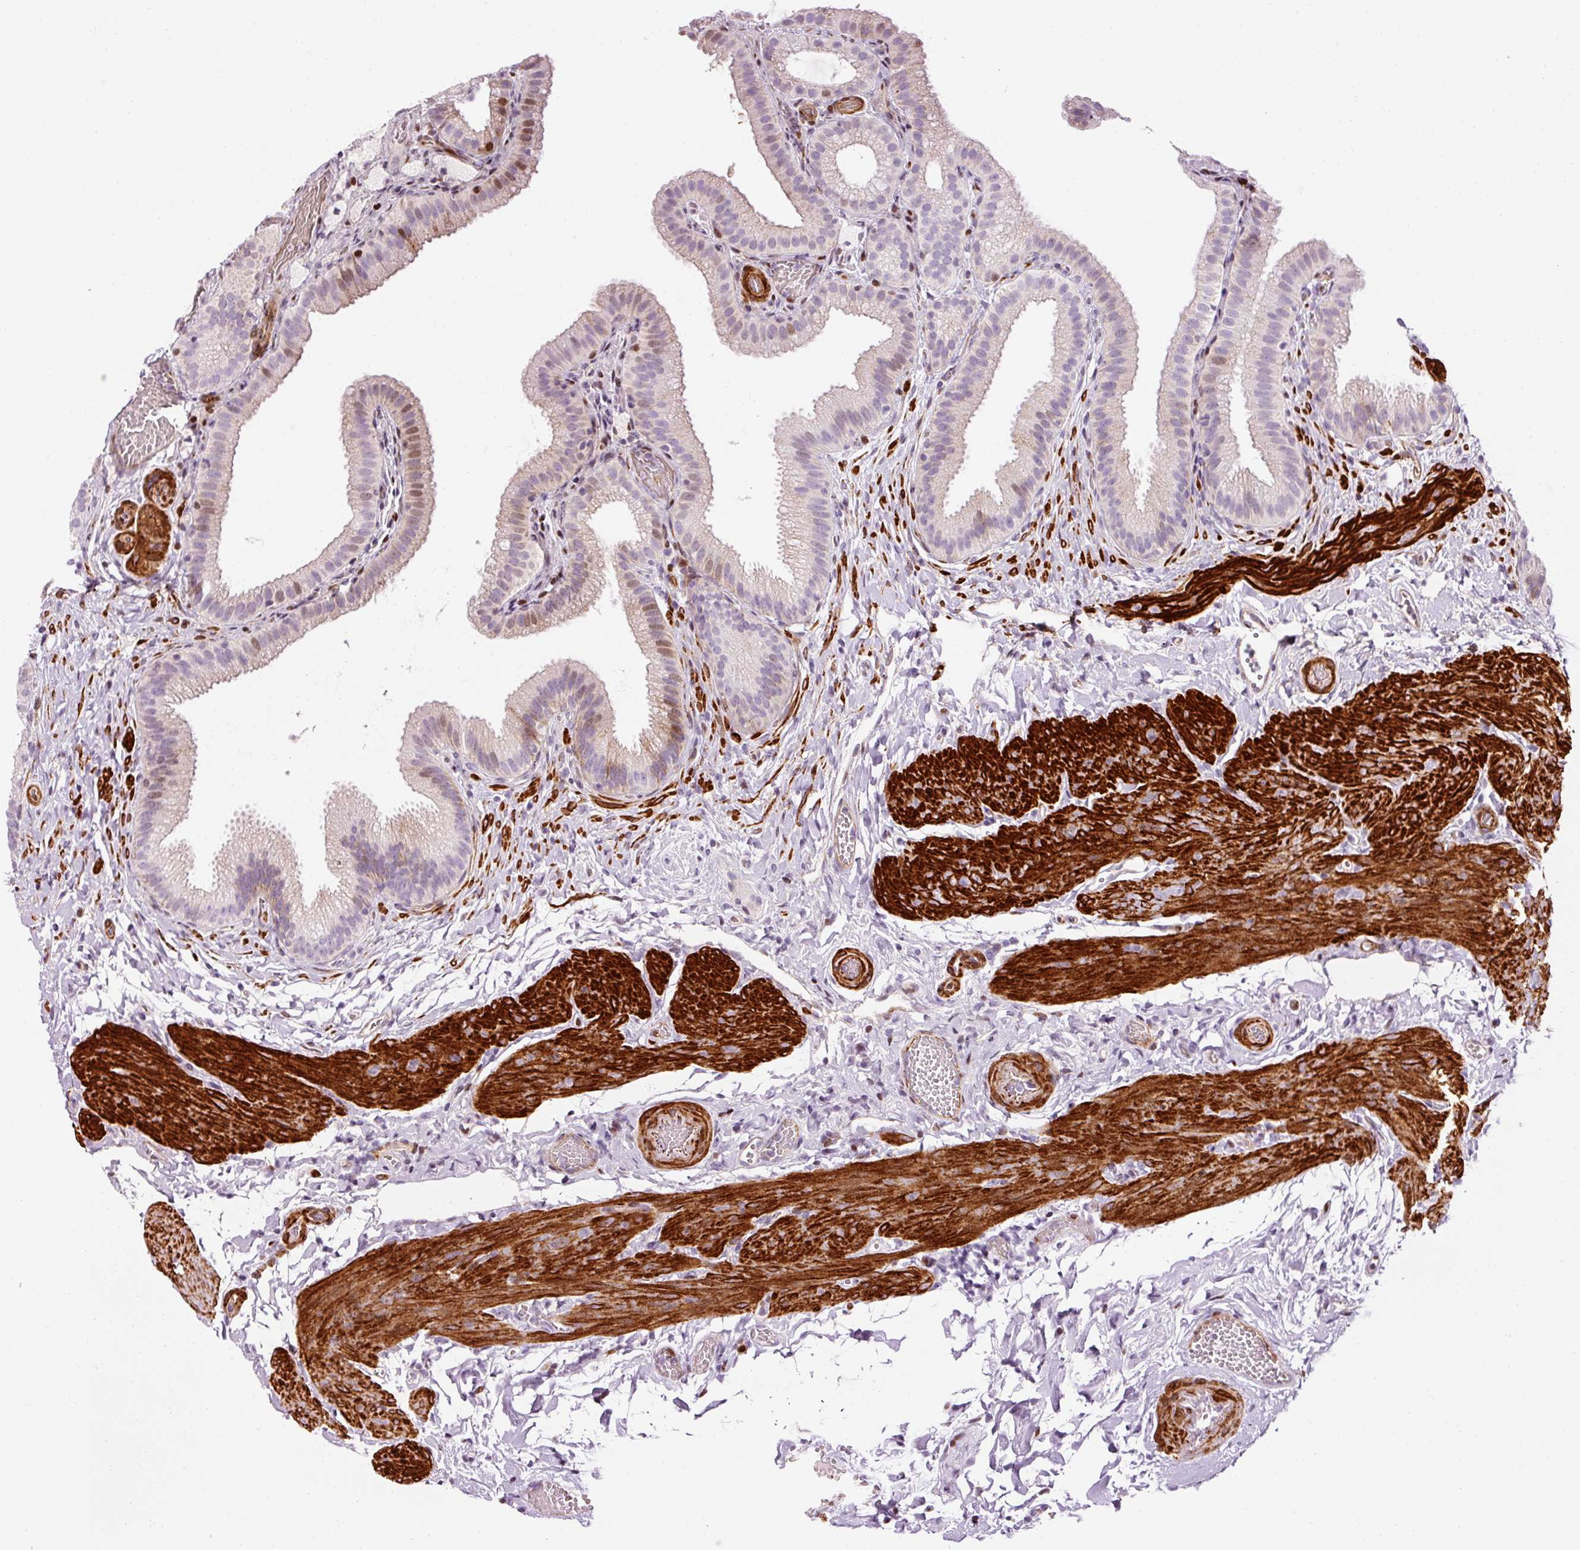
{"staining": {"intensity": "moderate", "quantity": "<25%", "location": "nuclear"}, "tissue": "gallbladder", "cell_type": "Glandular cells", "image_type": "normal", "snomed": [{"axis": "morphology", "description": "Normal tissue, NOS"}, {"axis": "topography", "description": "Gallbladder"}], "caption": "High-power microscopy captured an IHC photomicrograph of benign gallbladder, revealing moderate nuclear positivity in about <25% of glandular cells. (IHC, brightfield microscopy, high magnification).", "gene": "ANKRD20A1", "patient": {"sex": "female", "age": 63}}